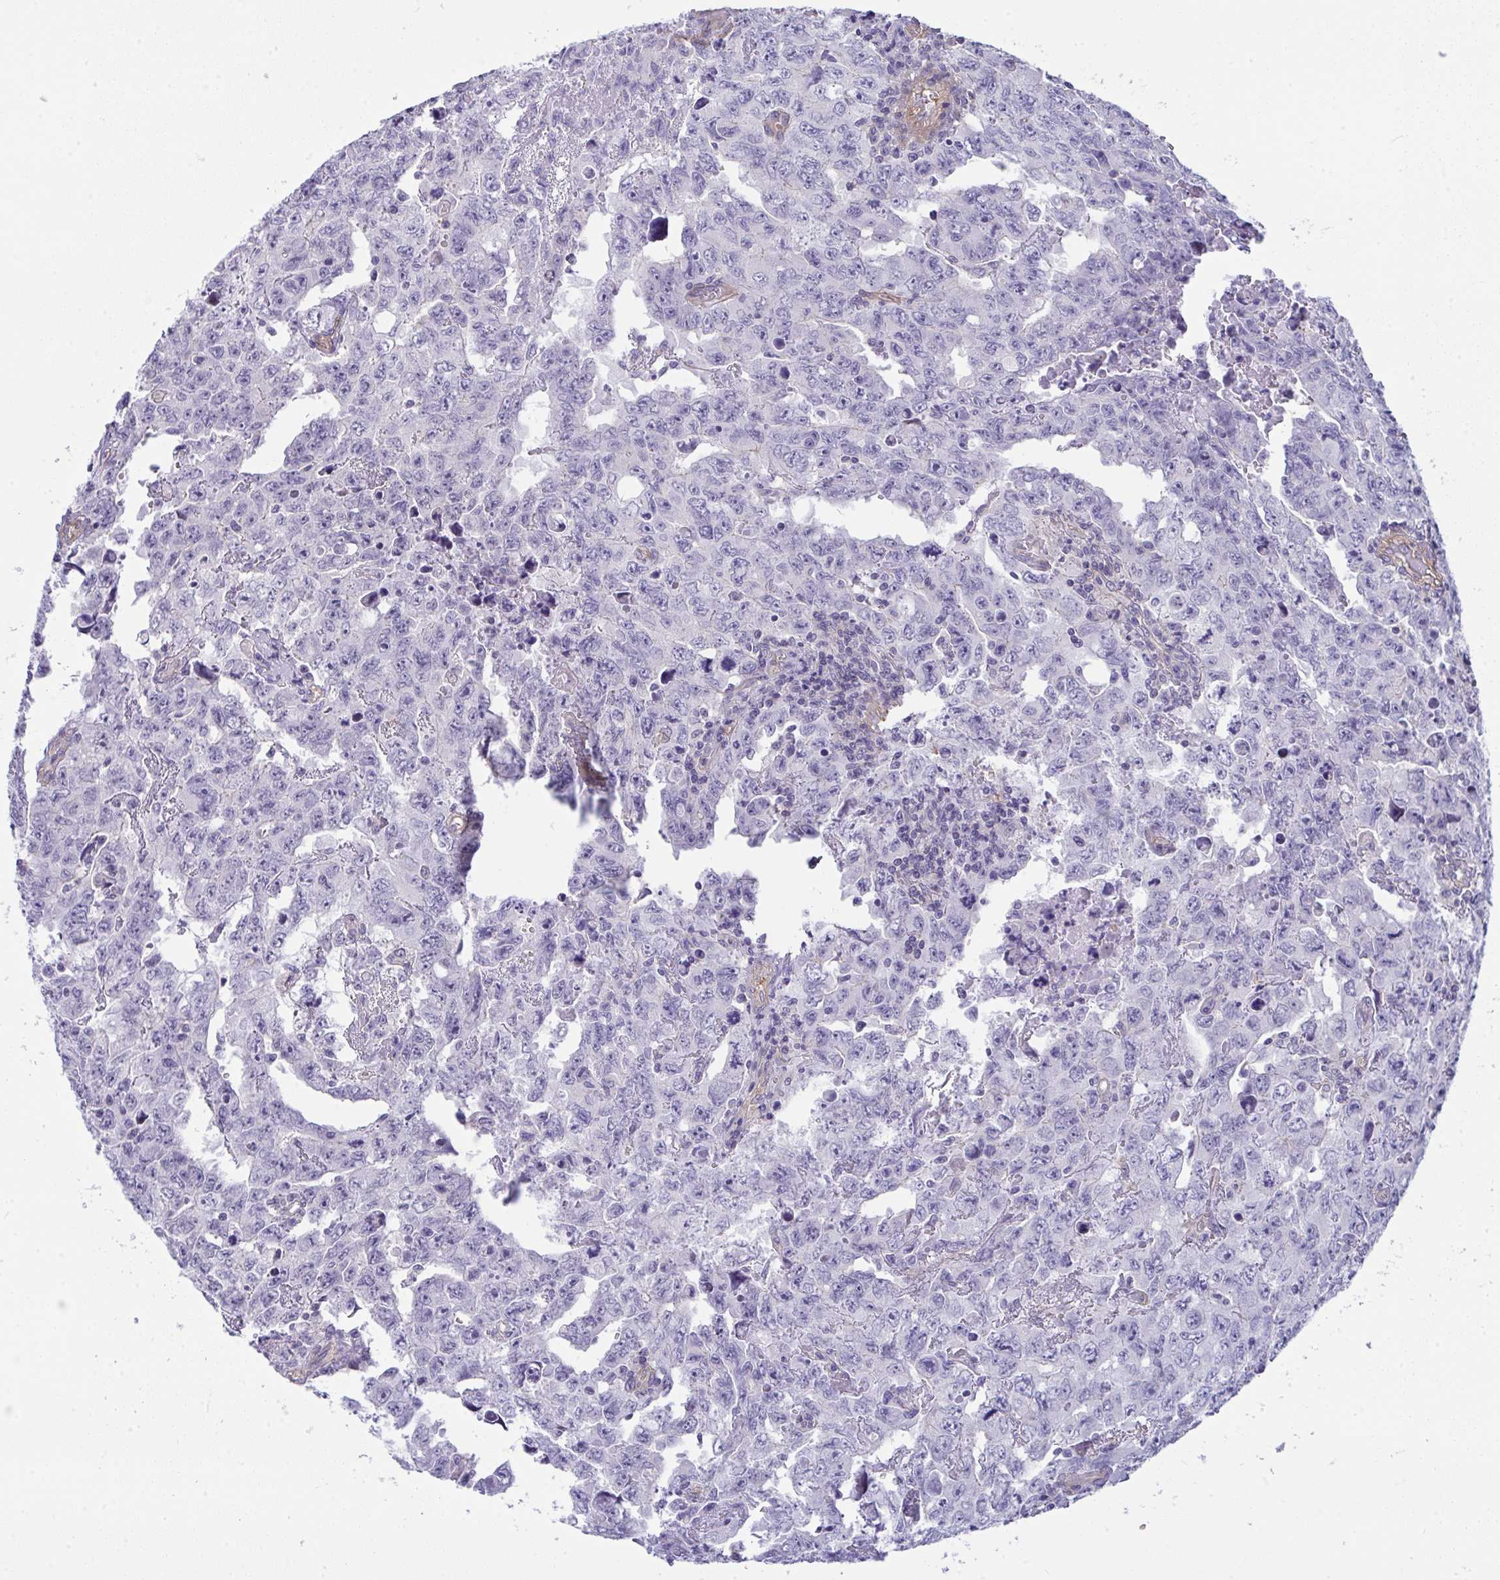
{"staining": {"intensity": "negative", "quantity": "none", "location": "none"}, "tissue": "testis cancer", "cell_type": "Tumor cells", "image_type": "cancer", "snomed": [{"axis": "morphology", "description": "Carcinoma, Embryonal, NOS"}, {"axis": "topography", "description": "Testis"}], "caption": "DAB immunohistochemical staining of testis cancer (embryonal carcinoma) exhibits no significant positivity in tumor cells.", "gene": "MYL12A", "patient": {"sex": "male", "age": 24}}